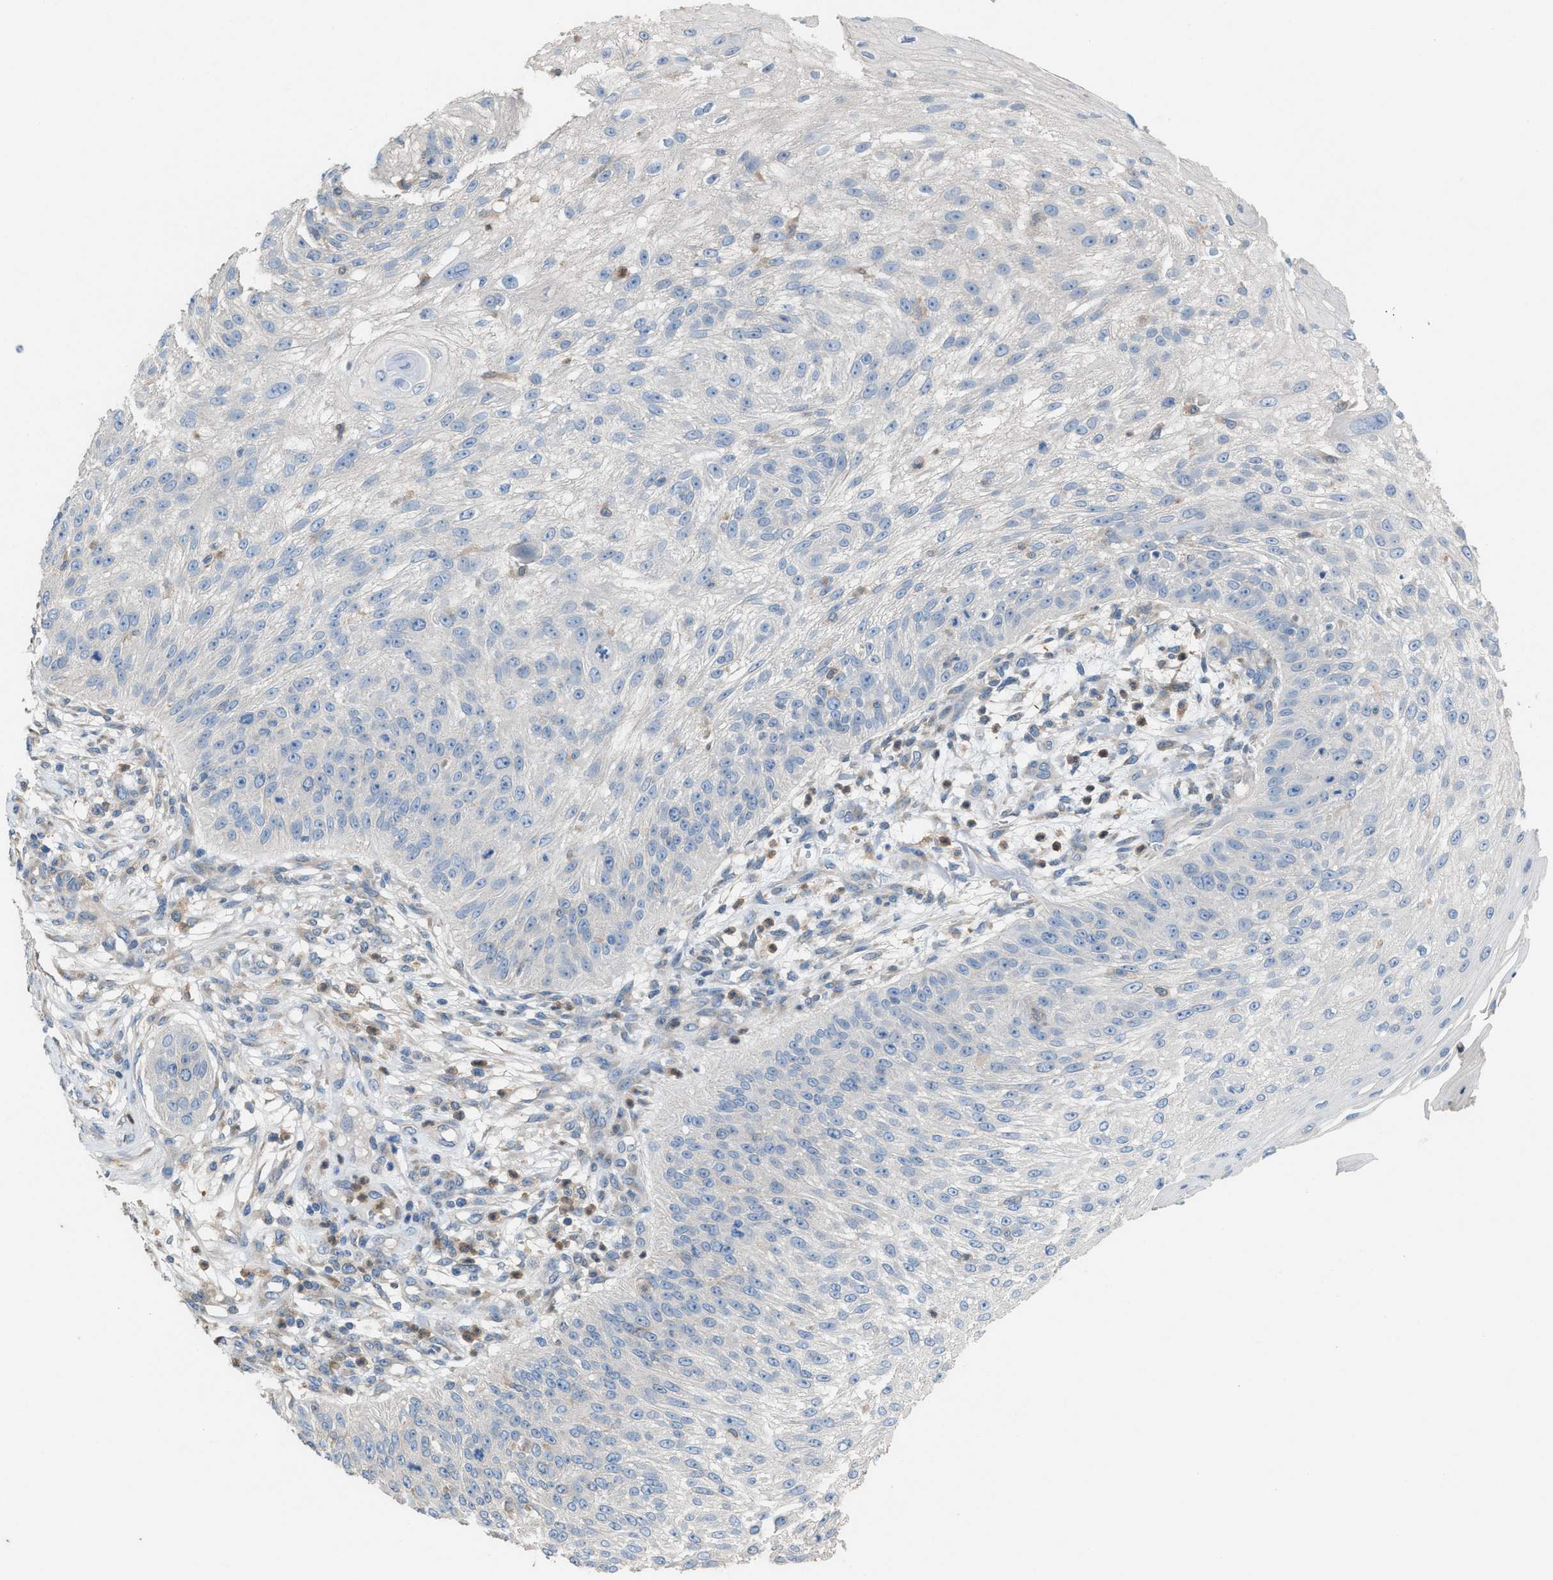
{"staining": {"intensity": "negative", "quantity": "none", "location": "none"}, "tissue": "skin cancer", "cell_type": "Tumor cells", "image_type": "cancer", "snomed": [{"axis": "morphology", "description": "Squamous cell carcinoma, NOS"}, {"axis": "topography", "description": "Skin"}], "caption": "This micrograph is of squamous cell carcinoma (skin) stained with immunohistochemistry to label a protein in brown with the nuclei are counter-stained blue. There is no expression in tumor cells.", "gene": "NQO2", "patient": {"sex": "female", "age": 80}}